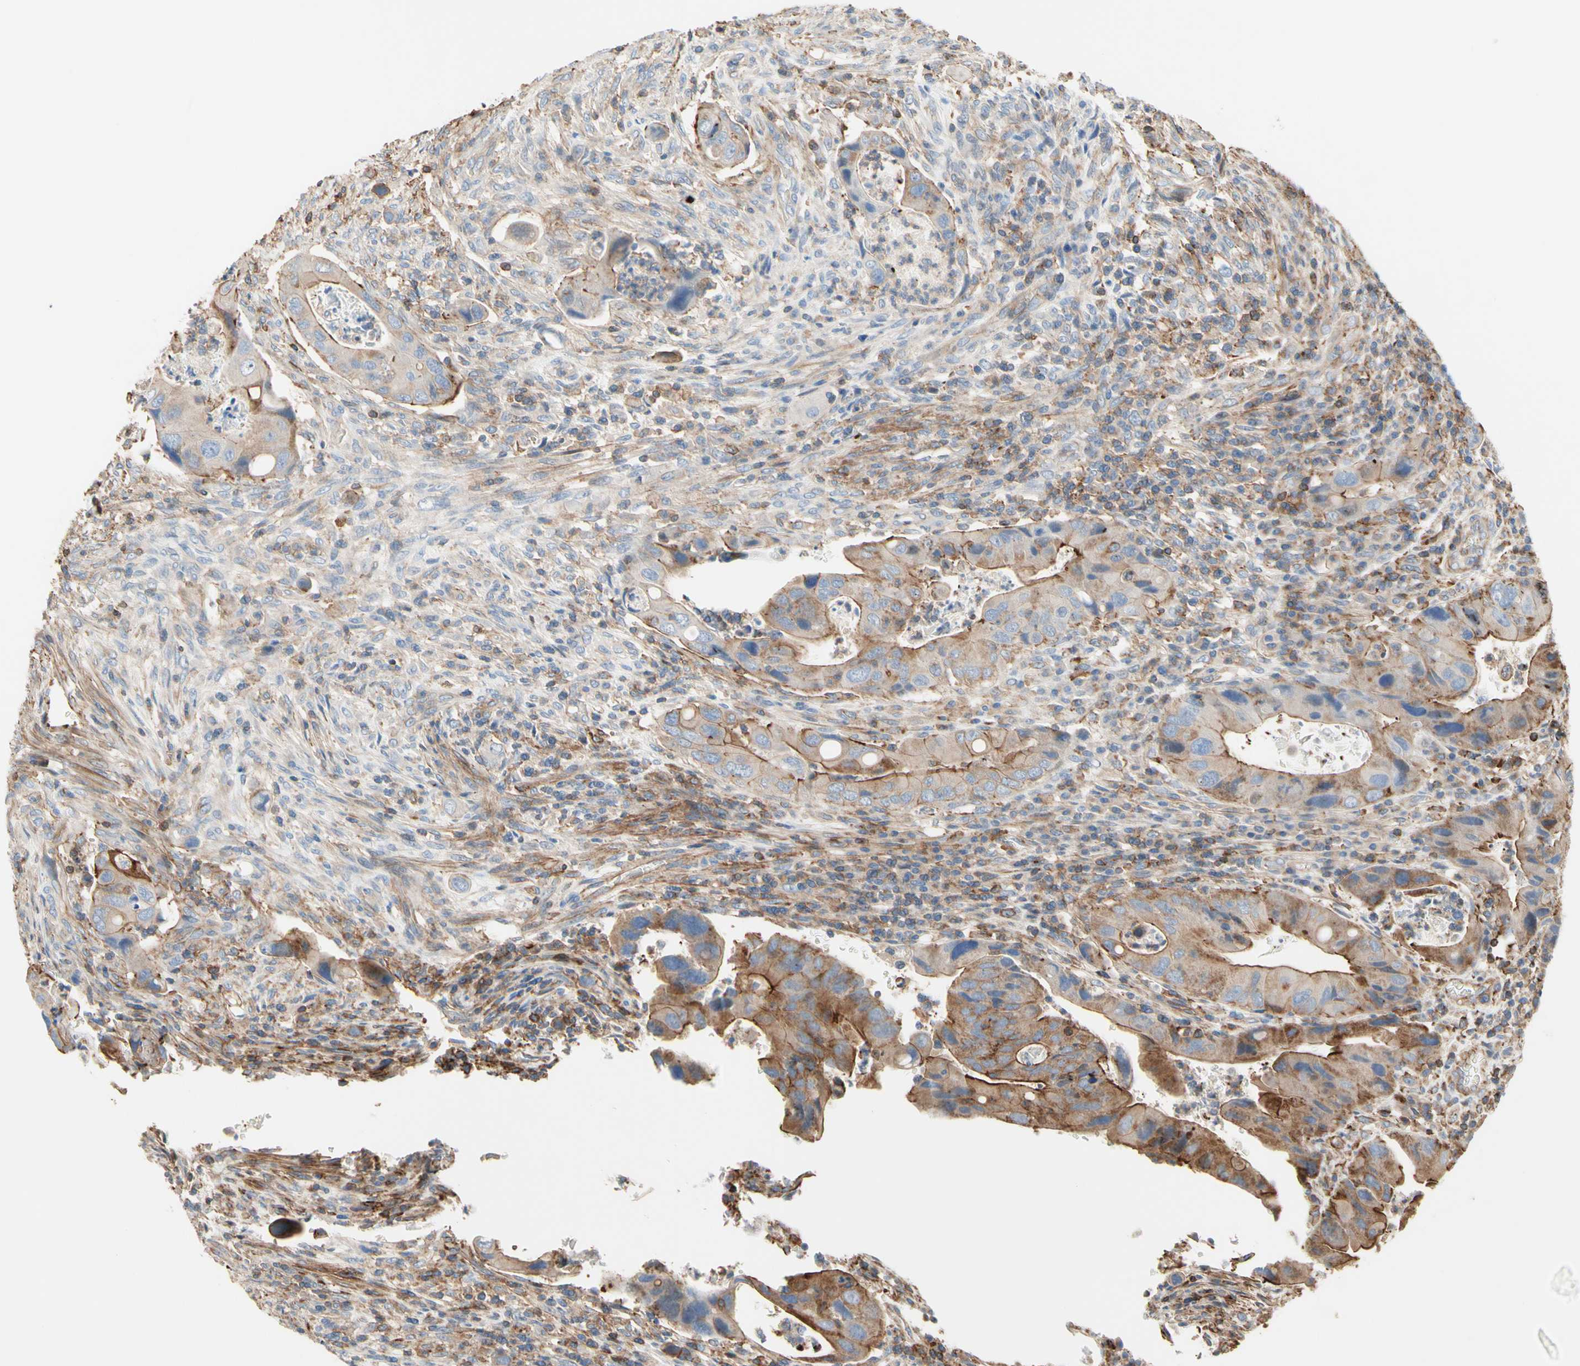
{"staining": {"intensity": "weak", "quantity": ">75%", "location": "cytoplasmic/membranous"}, "tissue": "colorectal cancer", "cell_type": "Tumor cells", "image_type": "cancer", "snomed": [{"axis": "morphology", "description": "Adenocarcinoma, NOS"}, {"axis": "topography", "description": "Rectum"}], "caption": "Human adenocarcinoma (colorectal) stained for a protein (brown) demonstrates weak cytoplasmic/membranous positive expression in approximately >75% of tumor cells.", "gene": "SEMA4C", "patient": {"sex": "female", "age": 57}}